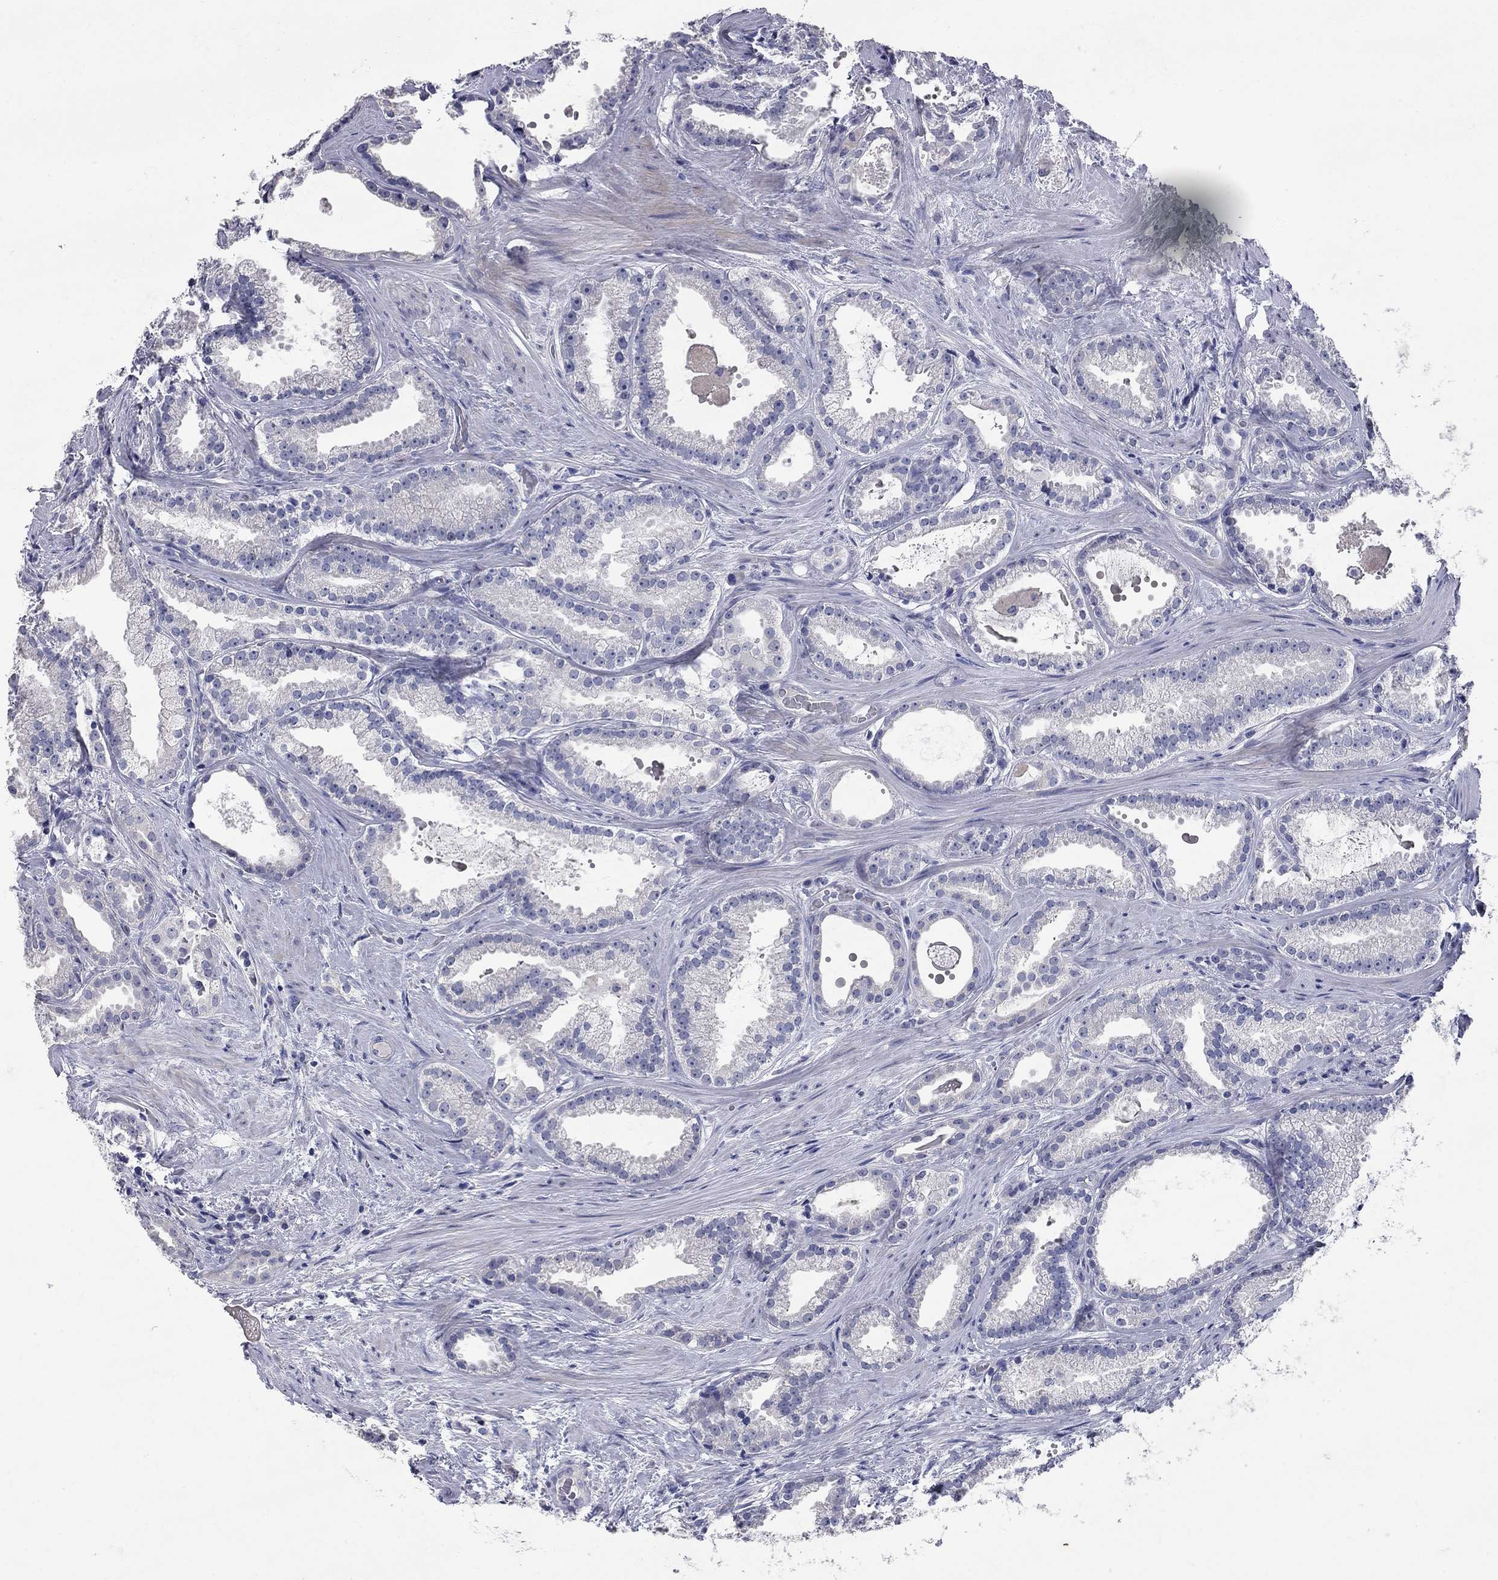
{"staining": {"intensity": "negative", "quantity": "none", "location": "none"}, "tissue": "prostate cancer", "cell_type": "Tumor cells", "image_type": "cancer", "snomed": [{"axis": "morphology", "description": "Adenocarcinoma, NOS"}, {"axis": "morphology", "description": "Adenocarcinoma, High grade"}, {"axis": "topography", "description": "Prostate"}], "caption": "There is no significant staining in tumor cells of prostate adenocarcinoma.", "gene": "SYT12", "patient": {"sex": "male", "age": 64}}